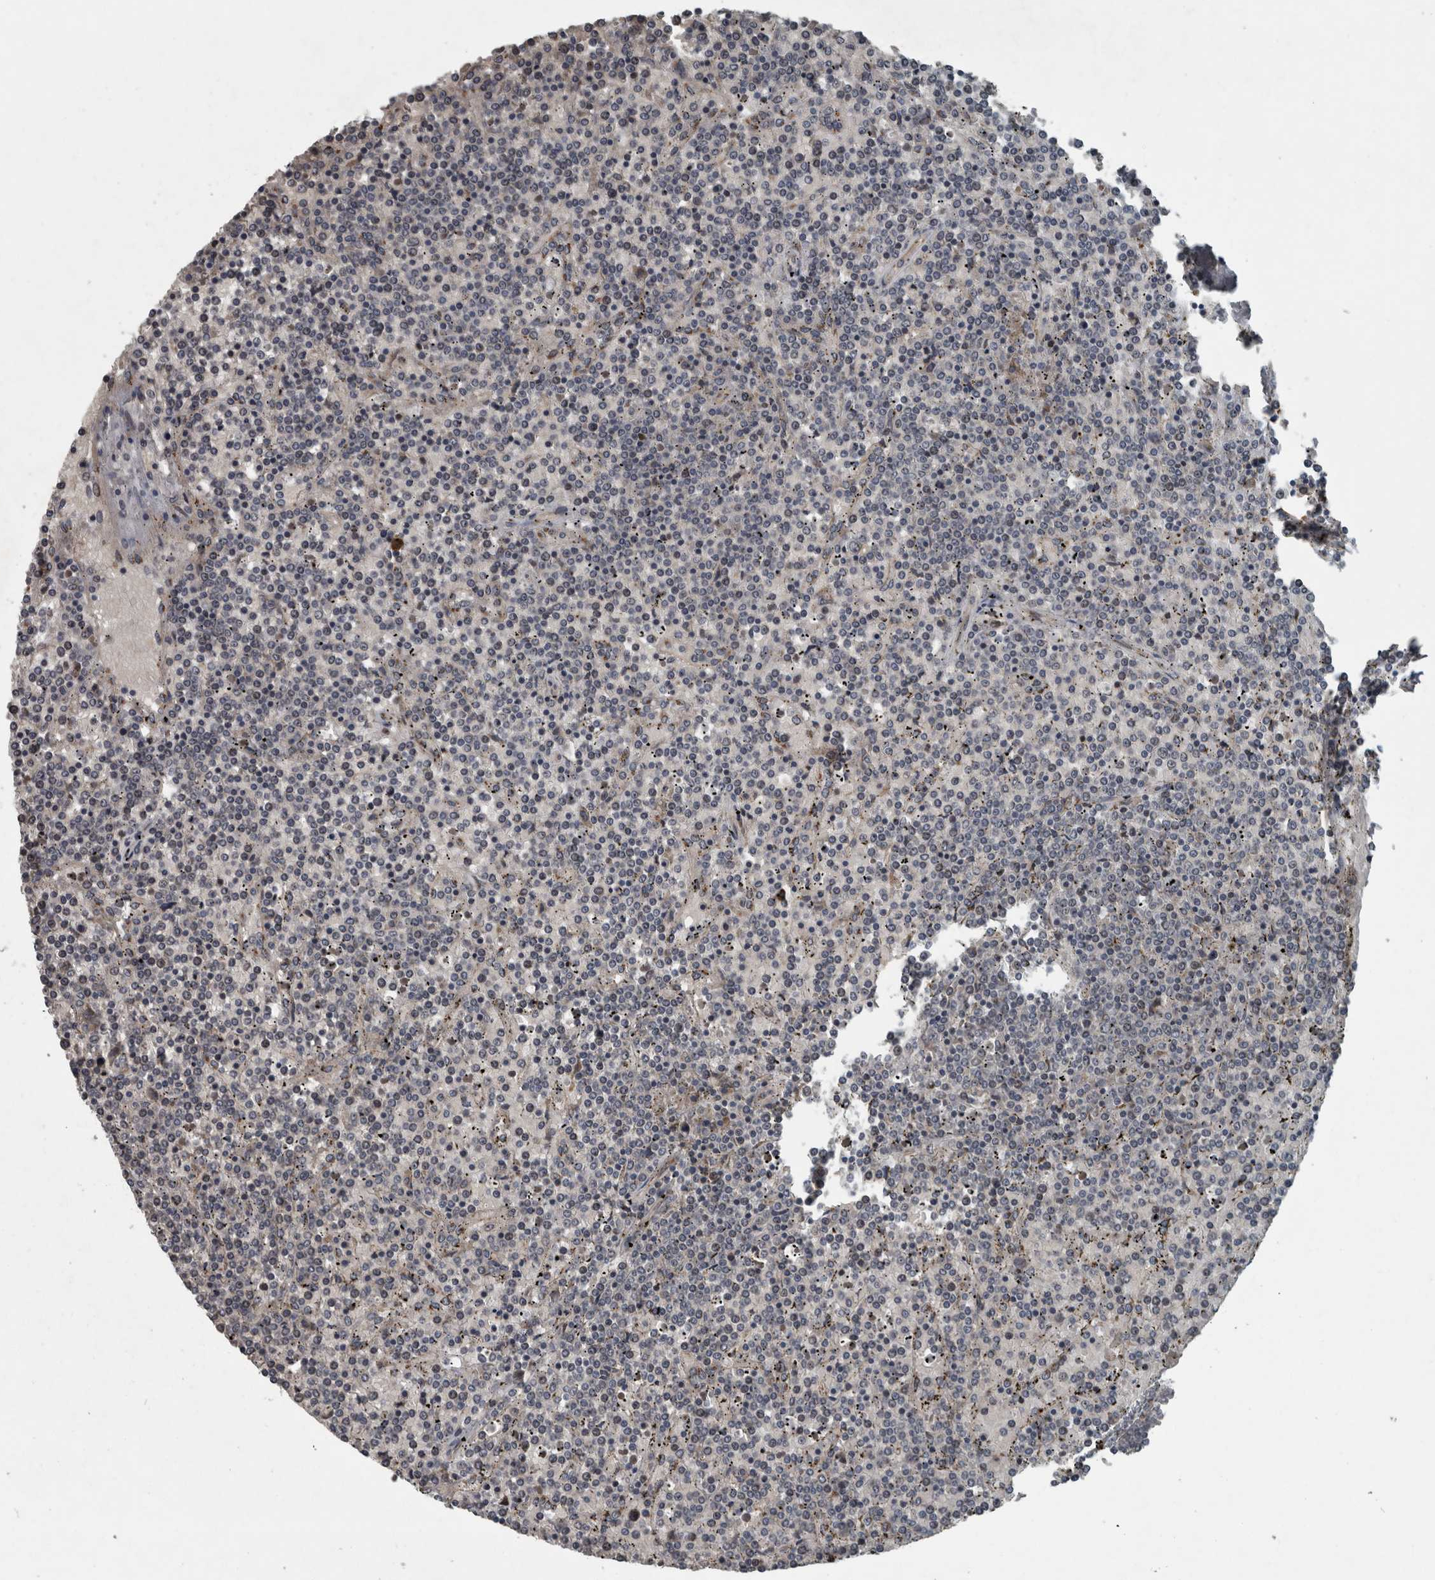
{"staining": {"intensity": "negative", "quantity": "none", "location": "none"}, "tissue": "lymphoma", "cell_type": "Tumor cells", "image_type": "cancer", "snomed": [{"axis": "morphology", "description": "Malignant lymphoma, non-Hodgkin's type, Low grade"}, {"axis": "topography", "description": "Spleen"}], "caption": "This is an immunohistochemistry (IHC) histopathology image of low-grade malignant lymphoma, non-Hodgkin's type. There is no positivity in tumor cells.", "gene": "ZNF345", "patient": {"sex": "female", "age": 19}}